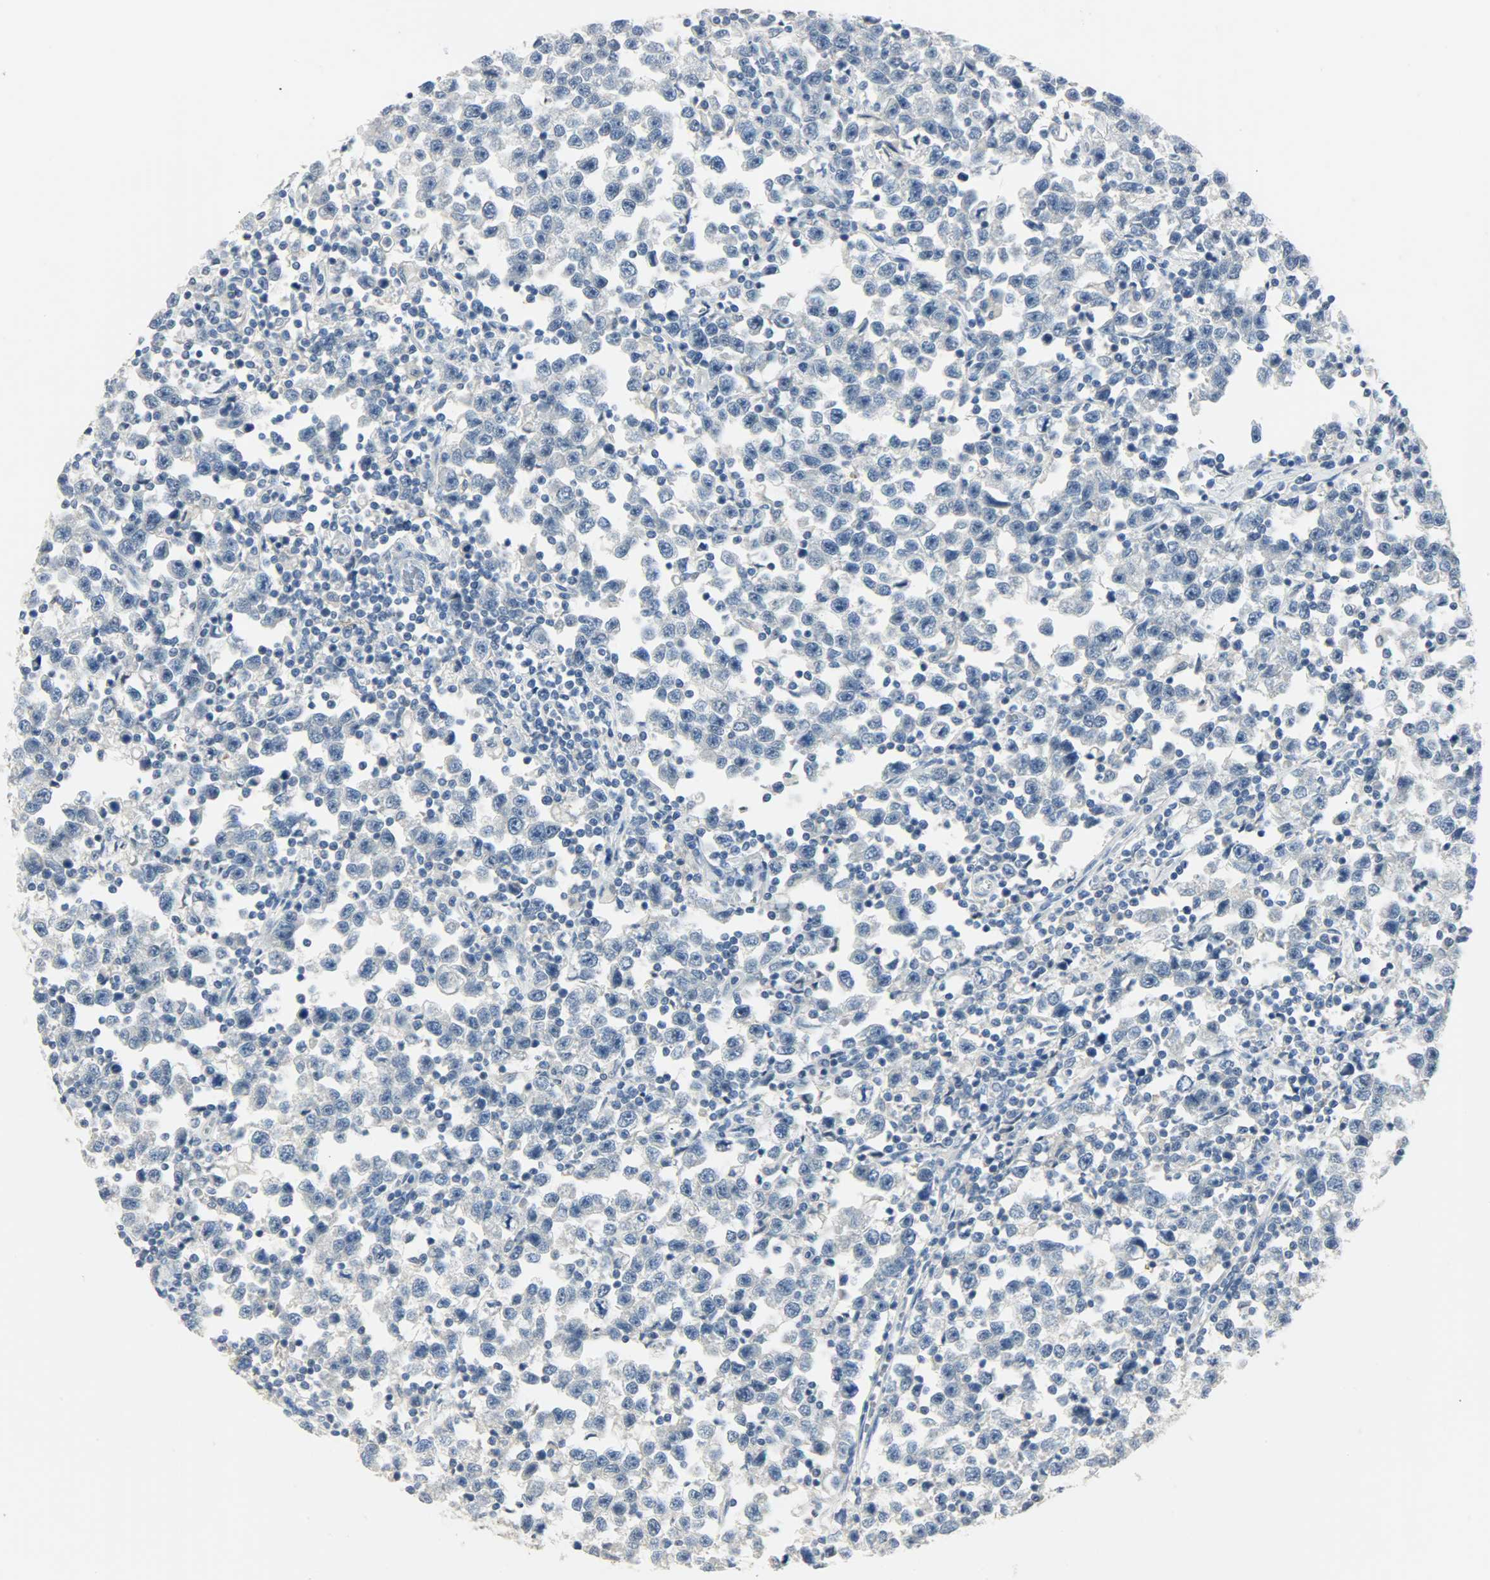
{"staining": {"intensity": "negative", "quantity": "none", "location": "none"}, "tissue": "testis cancer", "cell_type": "Tumor cells", "image_type": "cancer", "snomed": [{"axis": "morphology", "description": "Seminoma, NOS"}, {"axis": "topography", "description": "Testis"}], "caption": "High magnification brightfield microscopy of seminoma (testis) stained with DAB (brown) and counterstained with hematoxylin (blue): tumor cells show no significant expression.", "gene": "PPARG", "patient": {"sex": "male", "age": 43}}